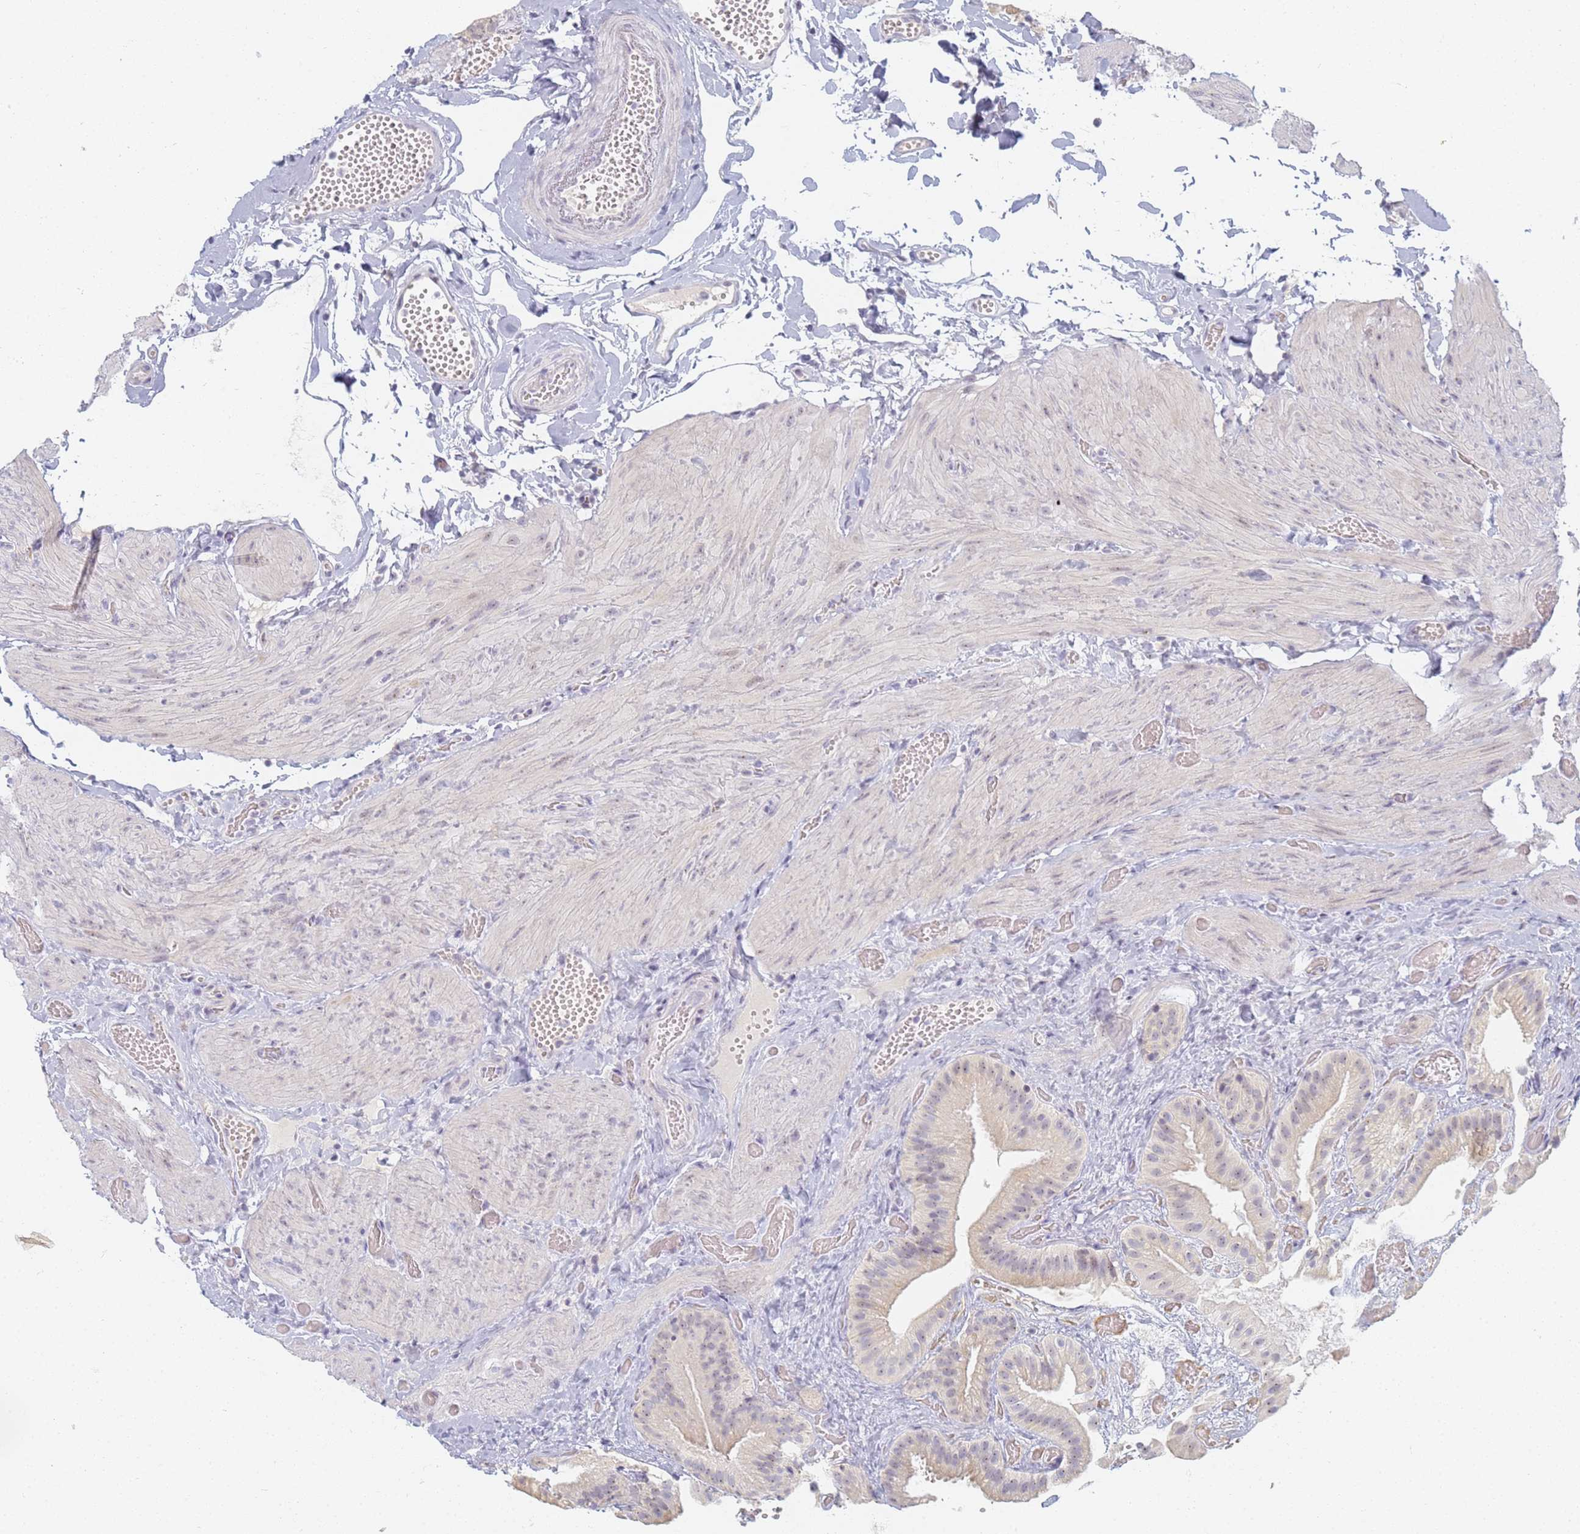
{"staining": {"intensity": "weak", "quantity": "<25%", "location": "cytoplasmic/membranous"}, "tissue": "gallbladder", "cell_type": "Glandular cells", "image_type": "normal", "snomed": [{"axis": "morphology", "description": "Normal tissue, NOS"}, {"axis": "topography", "description": "Gallbladder"}], "caption": "An IHC micrograph of benign gallbladder is shown. There is no staining in glandular cells of gallbladder.", "gene": "SLC38A9", "patient": {"sex": "female", "age": 64}}